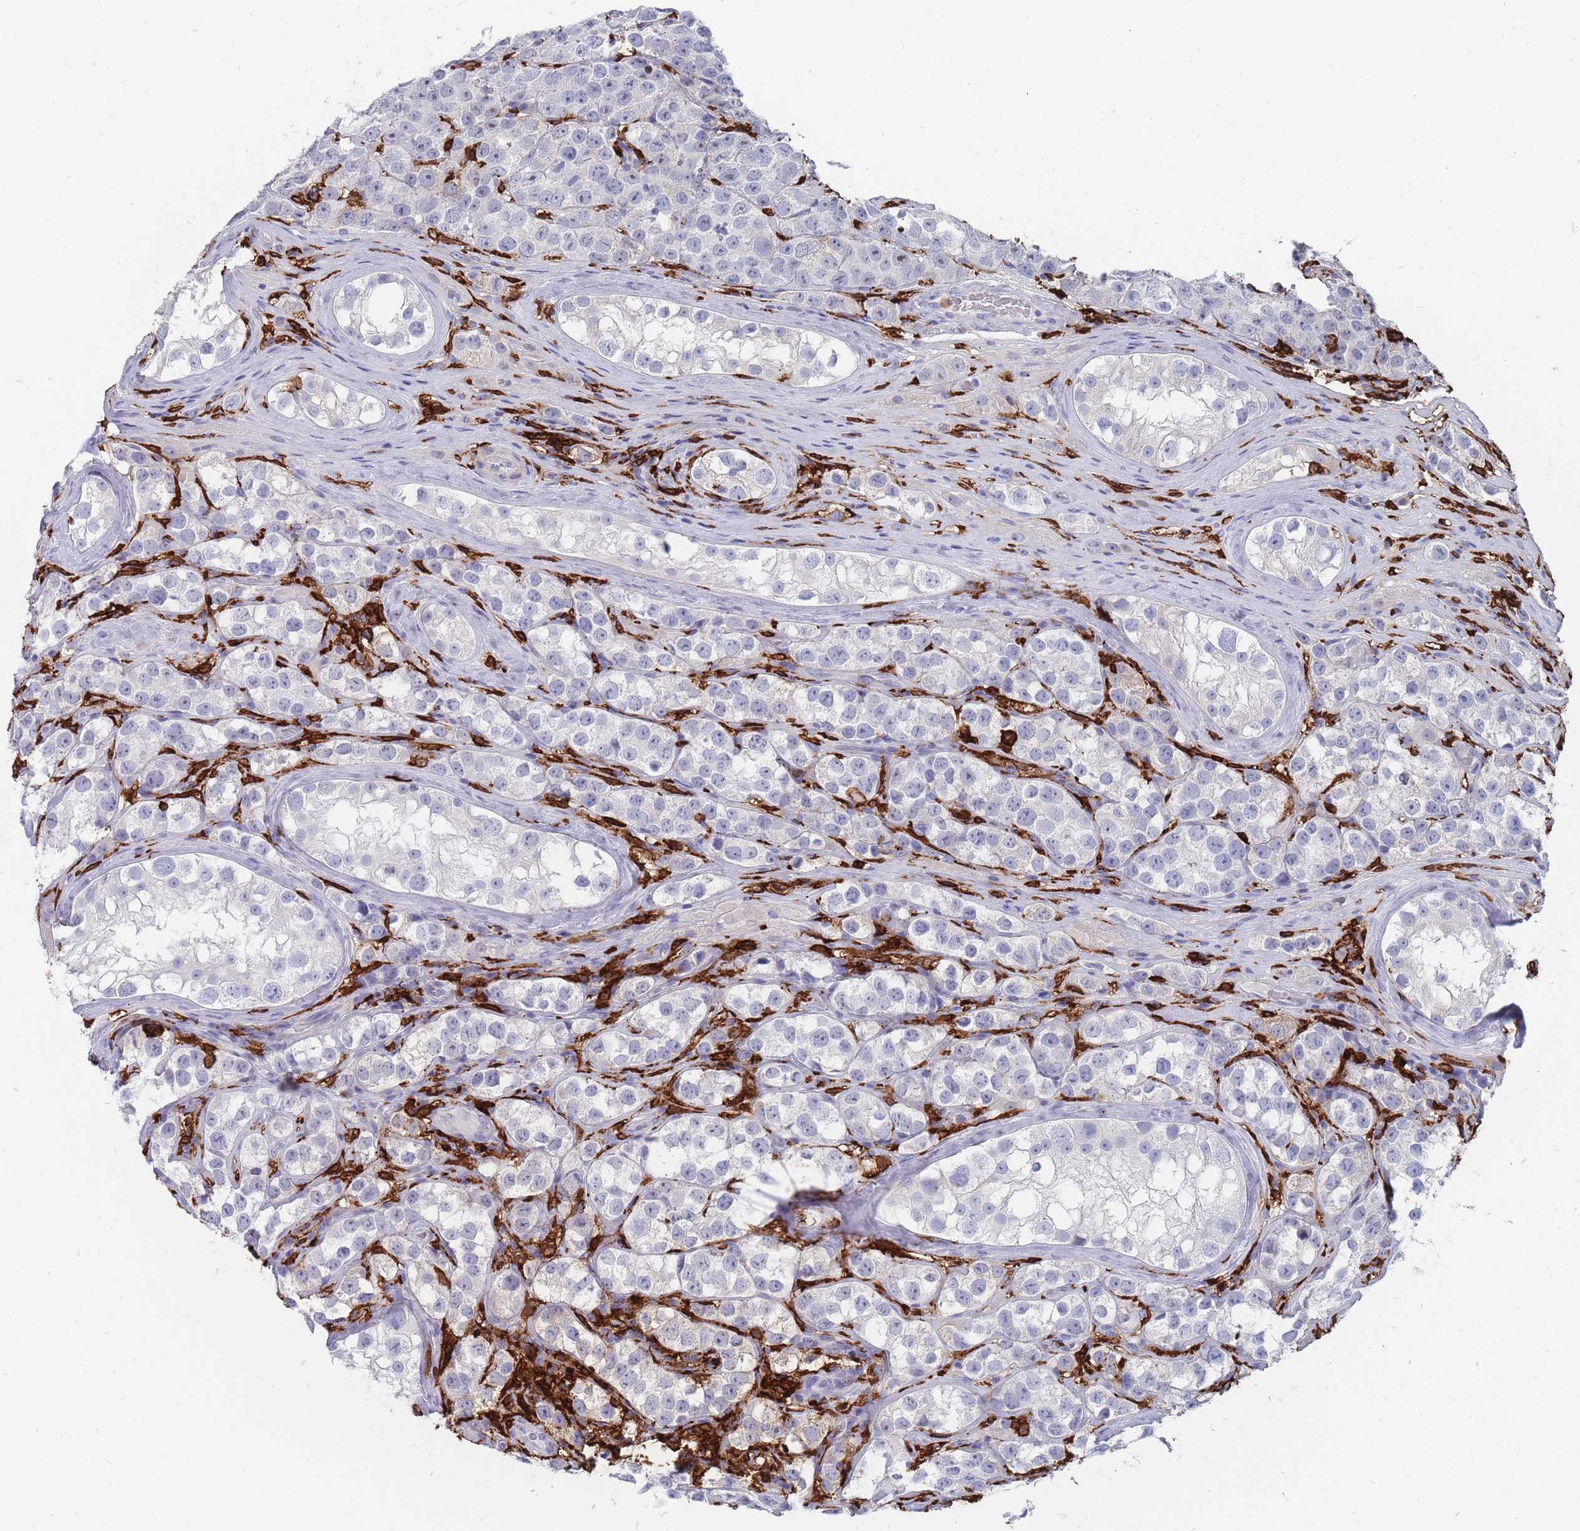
{"staining": {"intensity": "negative", "quantity": "none", "location": "none"}, "tissue": "testis cancer", "cell_type": "Tumor cells", "image_type": "cancer", "snomed": [{"axis": "morphology", "description": "Seminoma, NOS"}, {"axis": "topography", "description": "Testis"}], "caption": "High power microscopy image of an immunohistochemistry (IHC) image of seminoma (testis), revealing no significant positivity in tumor cells.", "gene": "AIF1", "patient": {"sex": "male", "age": 28}}